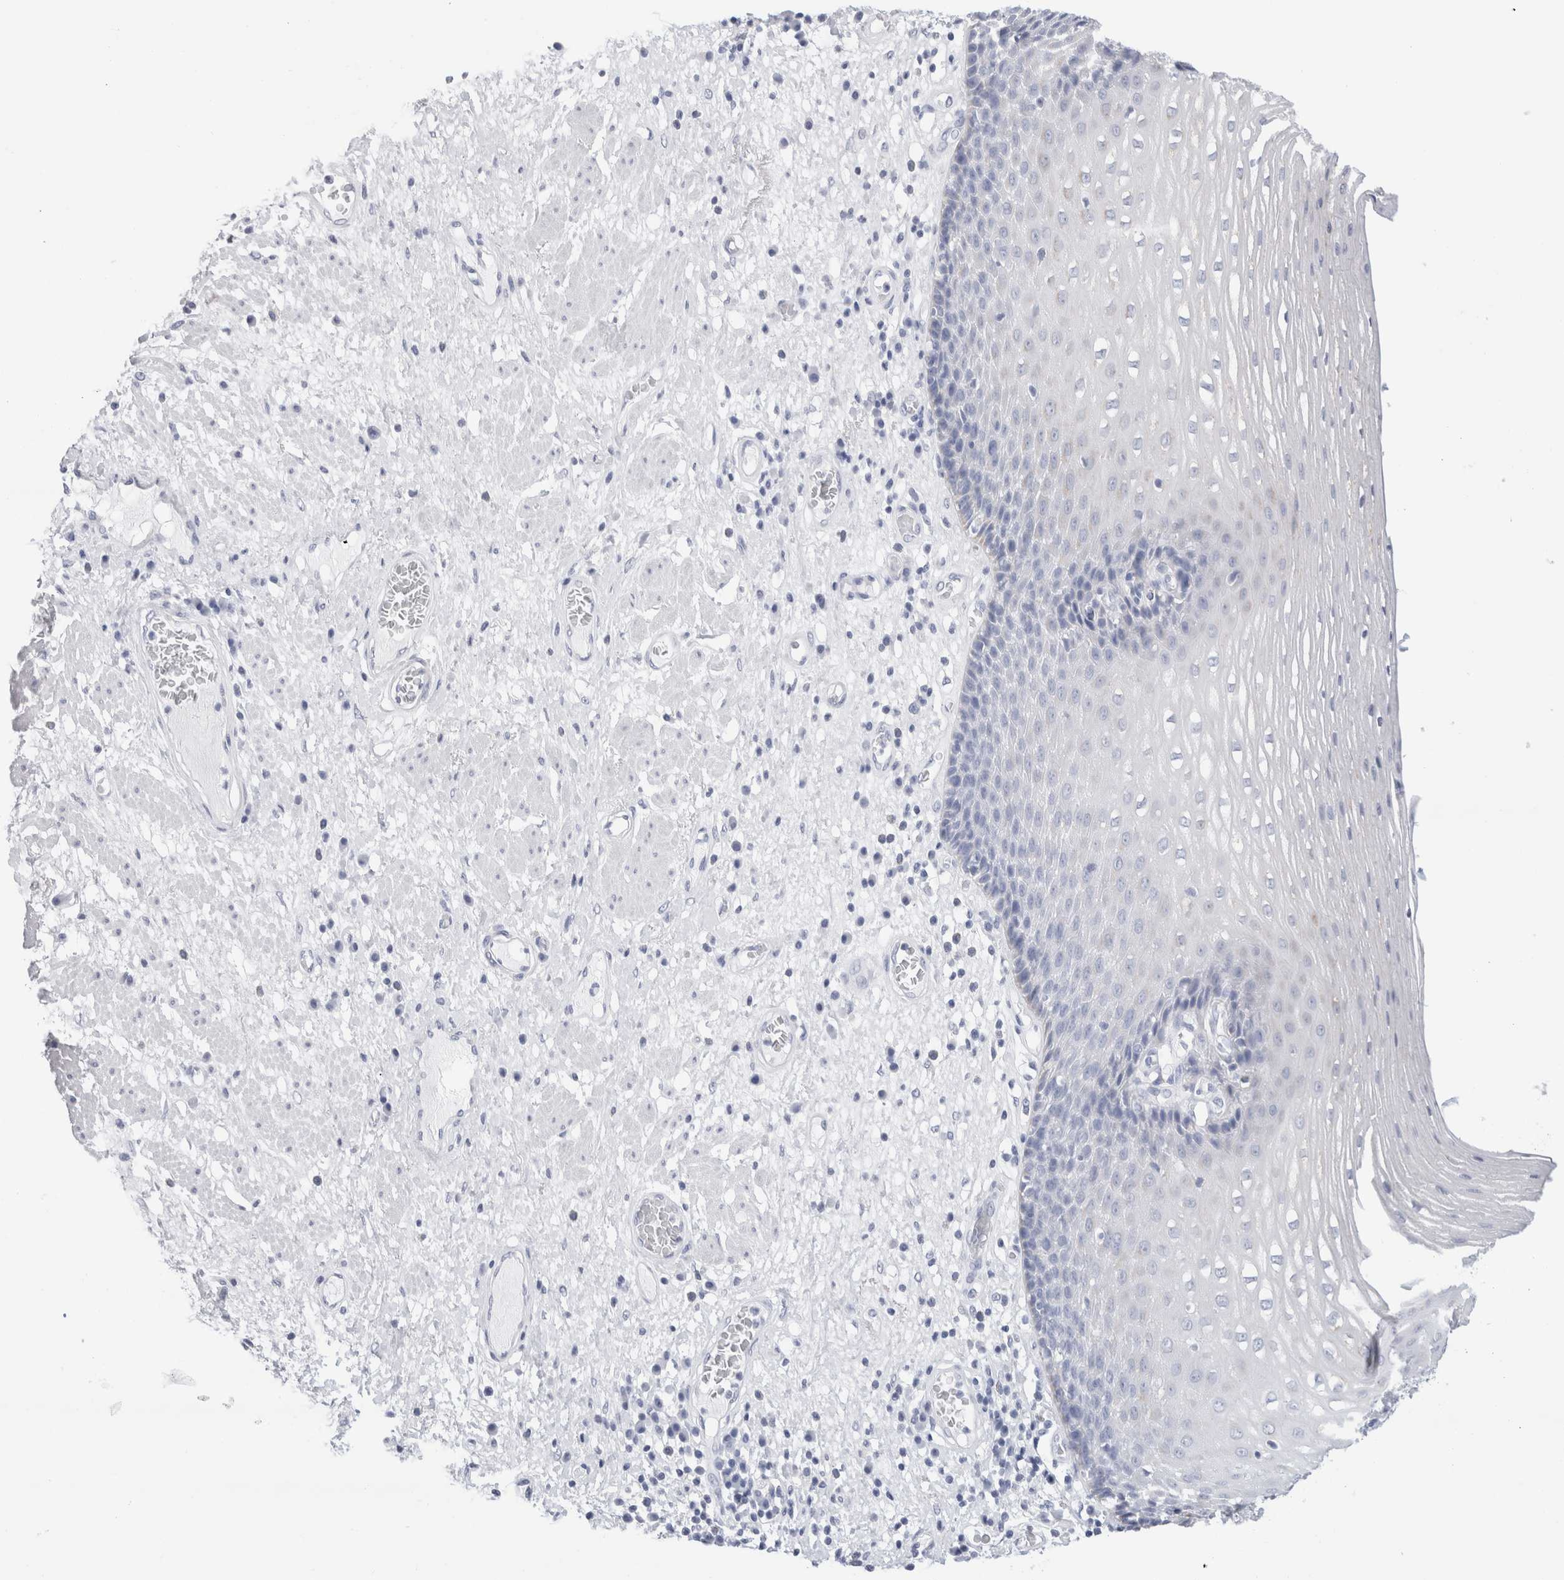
{"staining": {"intensity": "negative", "quantity": "none", "location": "none"}, "tissue": "esophagus", "cell_type": "Squamous epithelial cells", "image_type": "normal", "snomed": [{"axis": "morphology", "description": "Normal tissue, NOS"}, {"axis": "morphology", "description": "Adenocarcinoma, NOS"}, {"axis": "topography", "description": "Esophagus"}], "caption": "IHC image of benign human esophagus stained for a protein (brown), which shows no staining in squamous epithelial cells. (DAB immunohistochemistry (IHC) visualized using brightfield microscopy, high magnification).", "gene": "ECHDC2", "patient": {"sex": "male", "age": 62}}